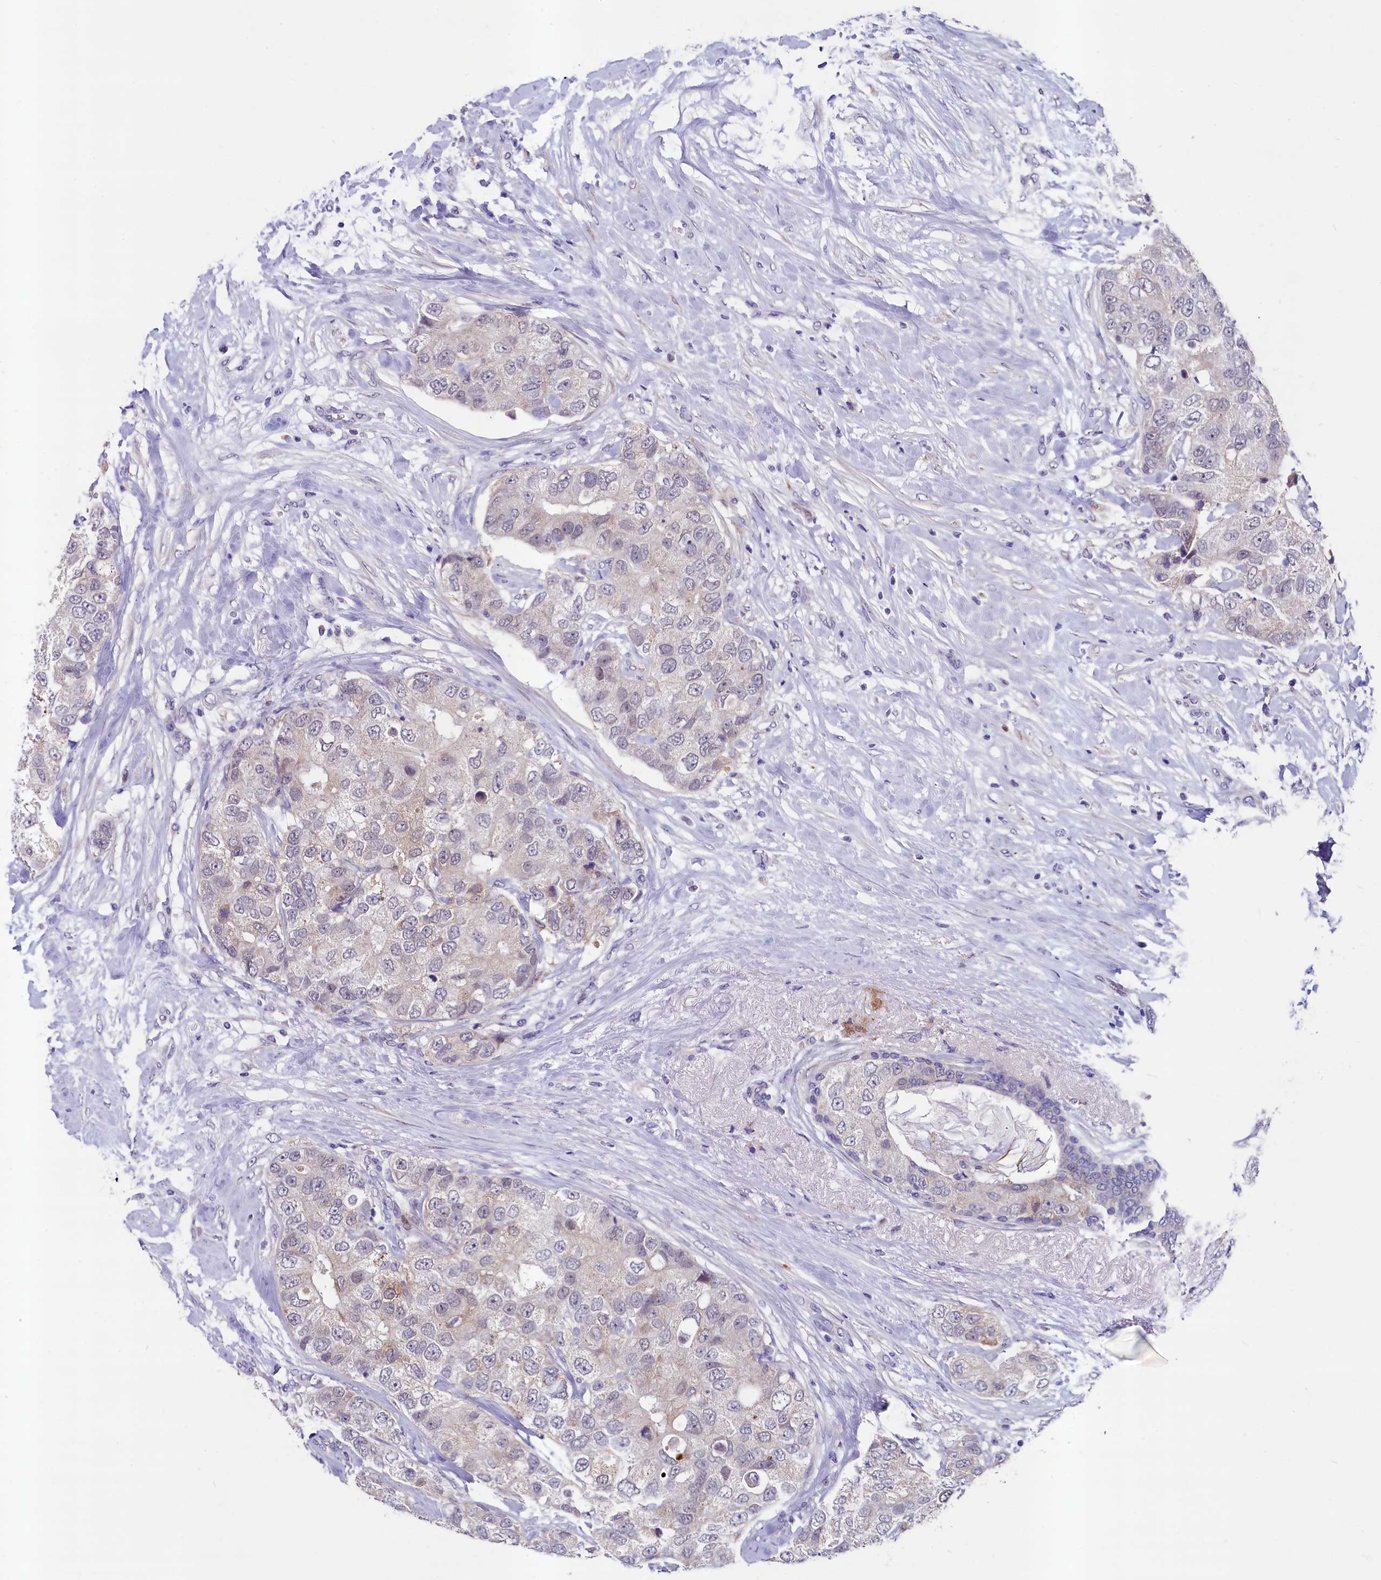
{"staining": {"intensity": "weak", "quantity": "<25%", "location": "cytoplasmic/membranous"}, "tissue": "breast cancer", "cell_type": "Tumor cells", "image_type": "cancer", "snomed": [{"axis": "morphology", "description": "Duct carcinoma"}, {"axis": "topography", "description": "Breast"}], "caption": "An IHC micrograph of breast cancer (intraductal carcinoma) is shown. There is no staining in tumor cells of breast cancer (intraductal carcinoma).", "gene": "SCD5", "patient": {"sex": "female", "age": 62}}